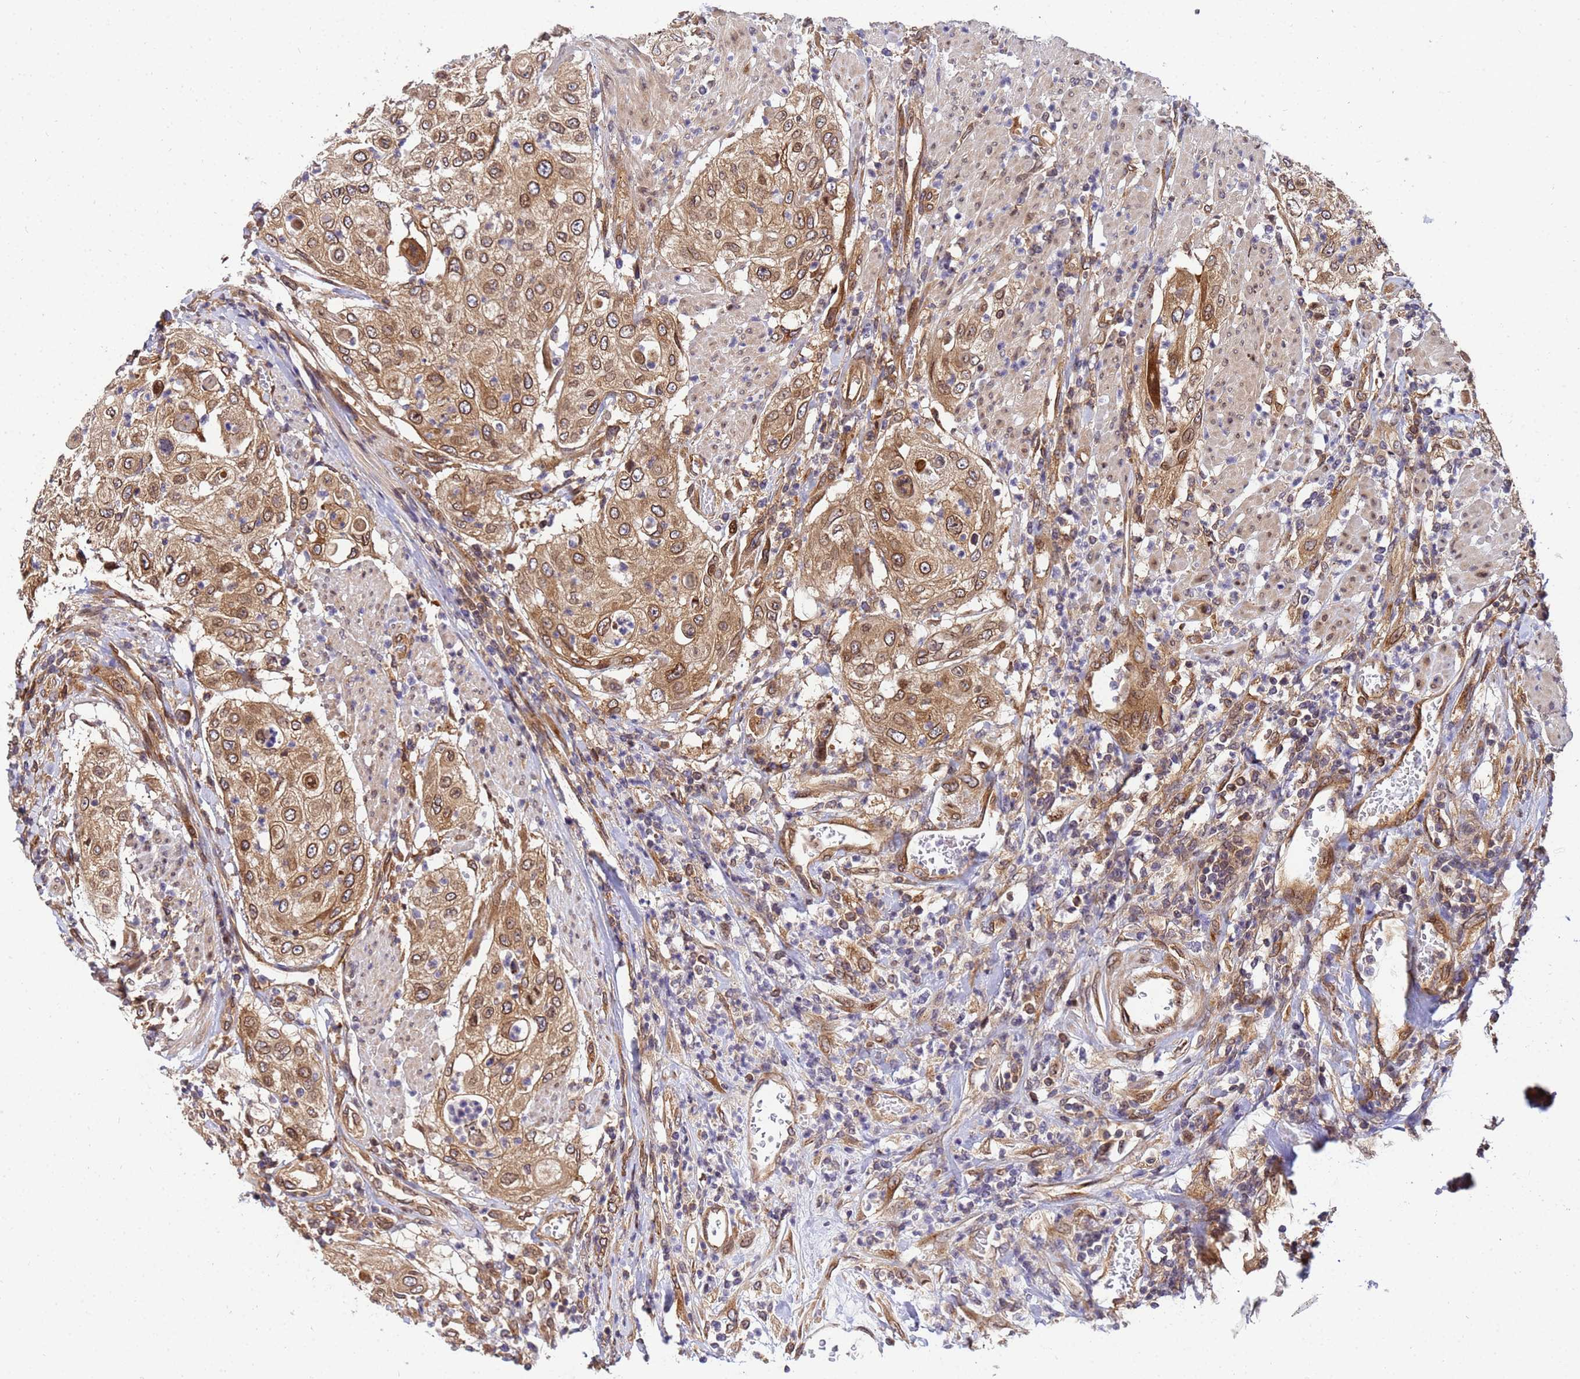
{"staining": {"intensity": "moderate", "quantity": ">75%", "location": "cytoplasmic/membranous"}, "tissue": "urothelial cancer", "cell_type": "Tumor cells", "image_type": "cancer", "snomed": [{"axis": "morphology", "description": "Urothelial carcinoma, High grade"}, {"axis": "topography", "description": "Urinary bladder"}], "caption": "Urothelial carcinoma (high-grade) was stained to show a protein in brown. There is medium levels of moderate cytoplasmic/membranous positivity in about >75% of tumor cells. (DAB IHC, brown staining for protein, blue staining for nuclei).", "gene": "UNC93B1", "patient": {"sex": "female", "age": 79}}